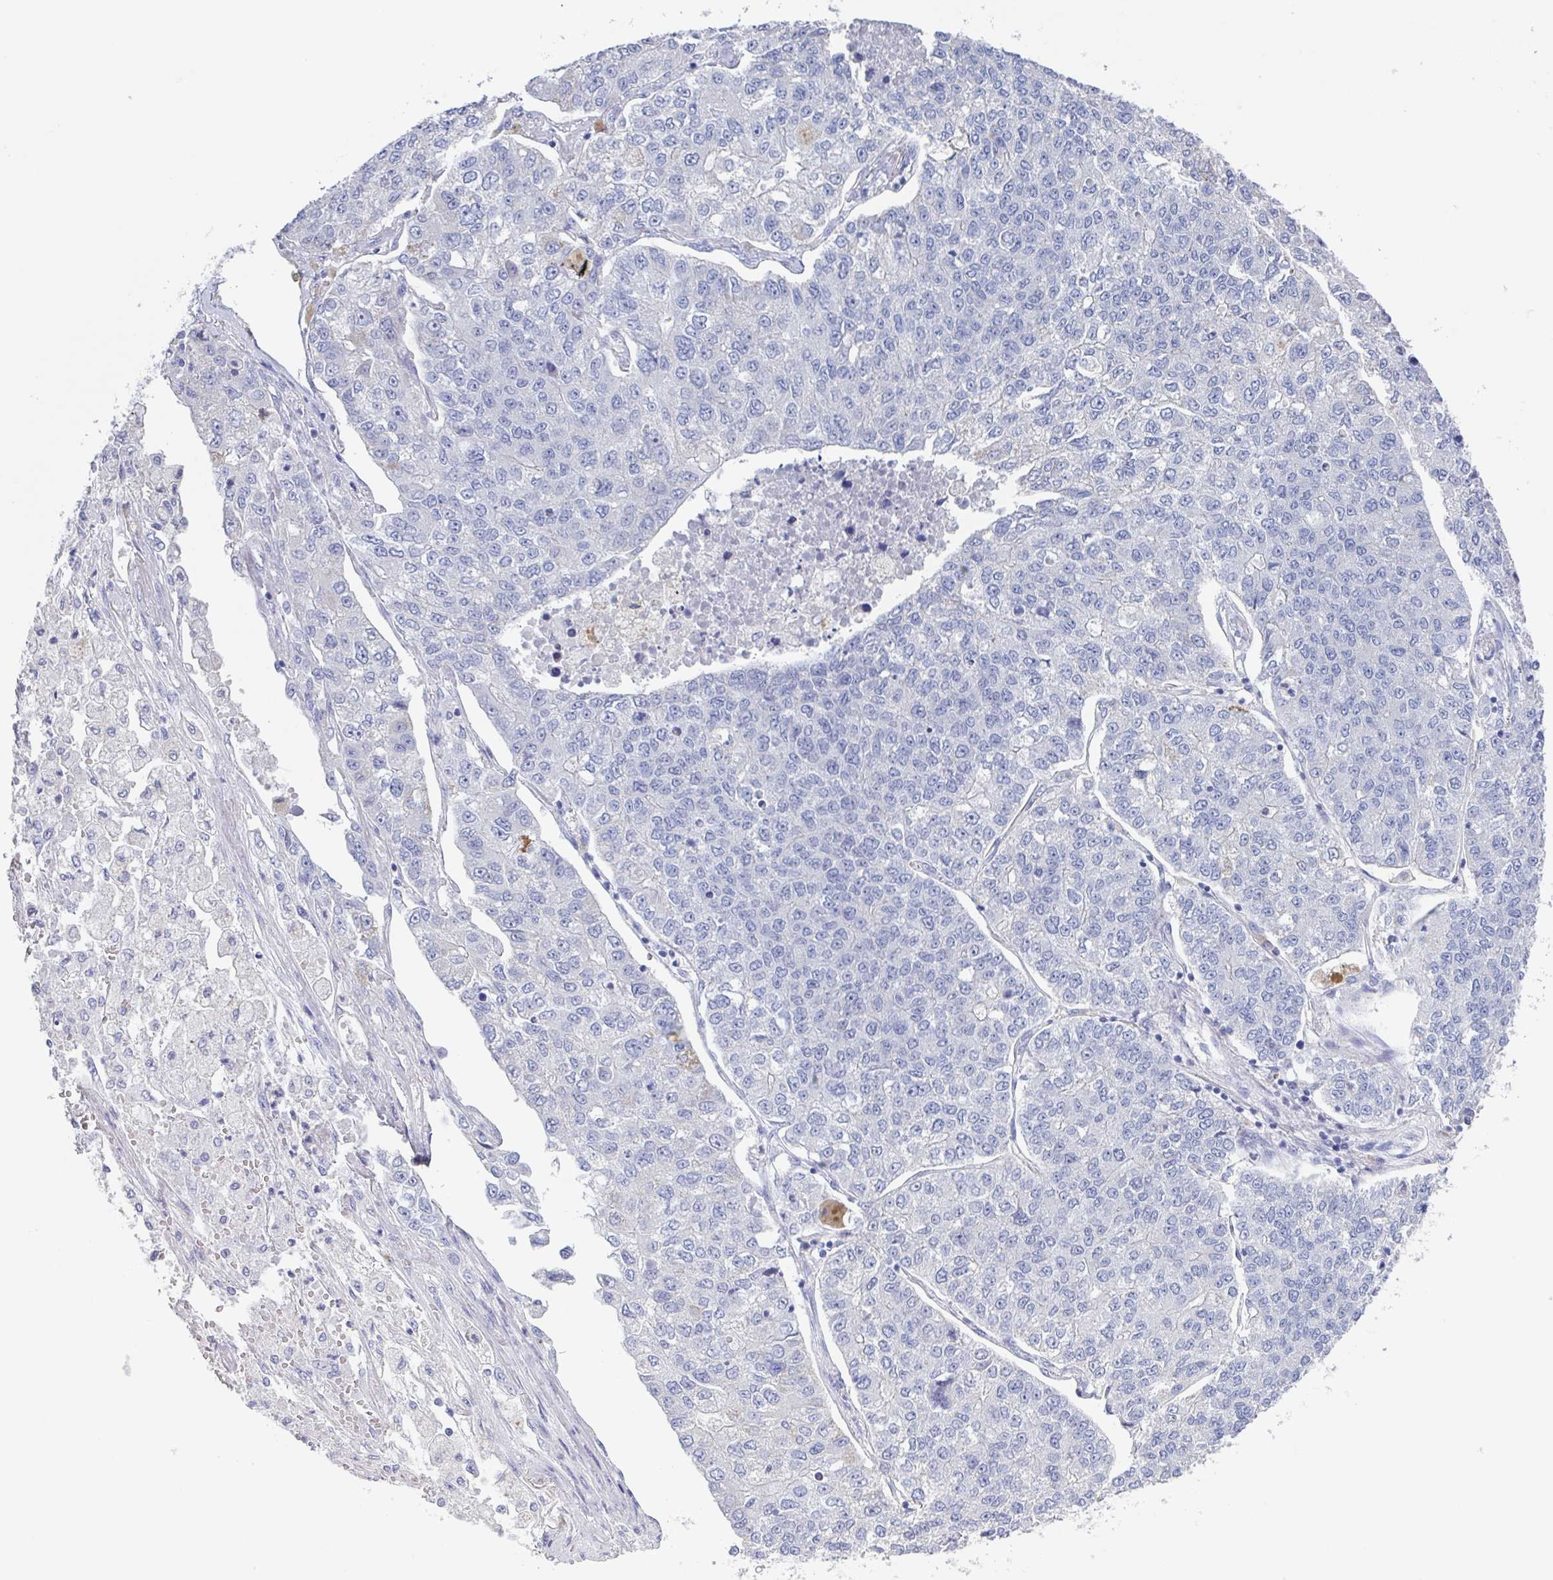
{"staining": {"intensity": "negative", "quantity": "none", "location": "none"}, "tissue": "lung cancer", "cell_type": "Tumor cells", "image_type": "cancer", "snomed": [{"axis": "morphology", "description": "Adenocarcinoma, NOS"}, {"axis": "topography", "description": "Lung"}], "caption": "Photomicrograph shows no protein positivity in tumor cells of lung cancer (adenocarcinoma) tissue.", "gene": "NOXRED1", "patient": {"sex": "male", "age": 49}}